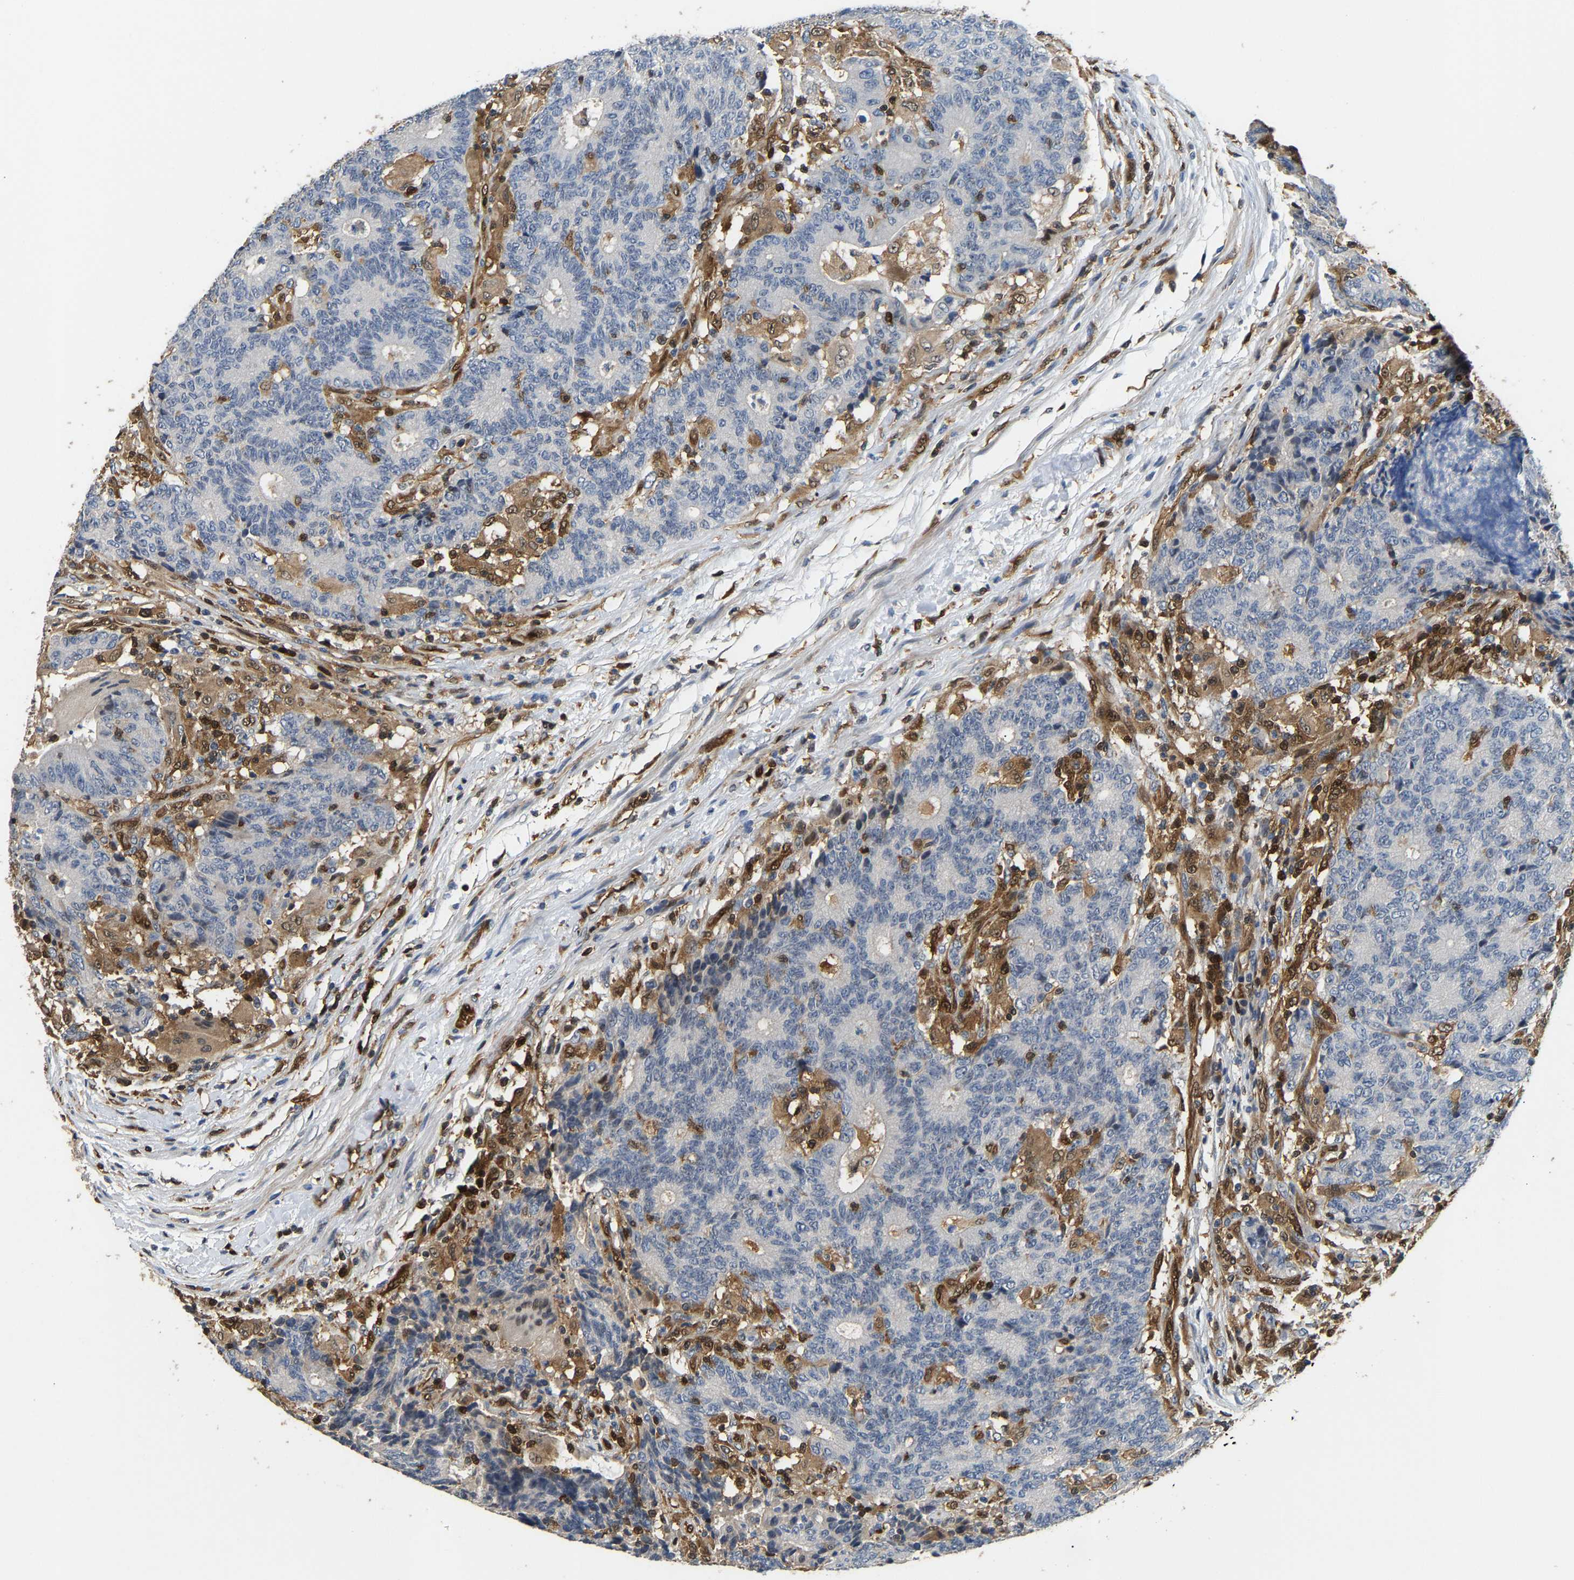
{"staining": {"intensity": "negative", "quantity": "none", "location": "none"}, "tissue": "colorectal cancer", "cell_type": "Tumor cells", "image_type": "cancer", "snomed": [{"axis": "morphology", "description": "Normal tissue, NOS"}, {"axis": "morphology", "description": "Adenocarcinoma, NOS"}, {"axis": "topography", "description": "Colon"}], "caption": "Histopathology image shows no significant protein positivity in tumor cells of colorectal adenocarcinoma.", "gene": "GIMAP7", "patient": {"sex": "female", "age": 75}}